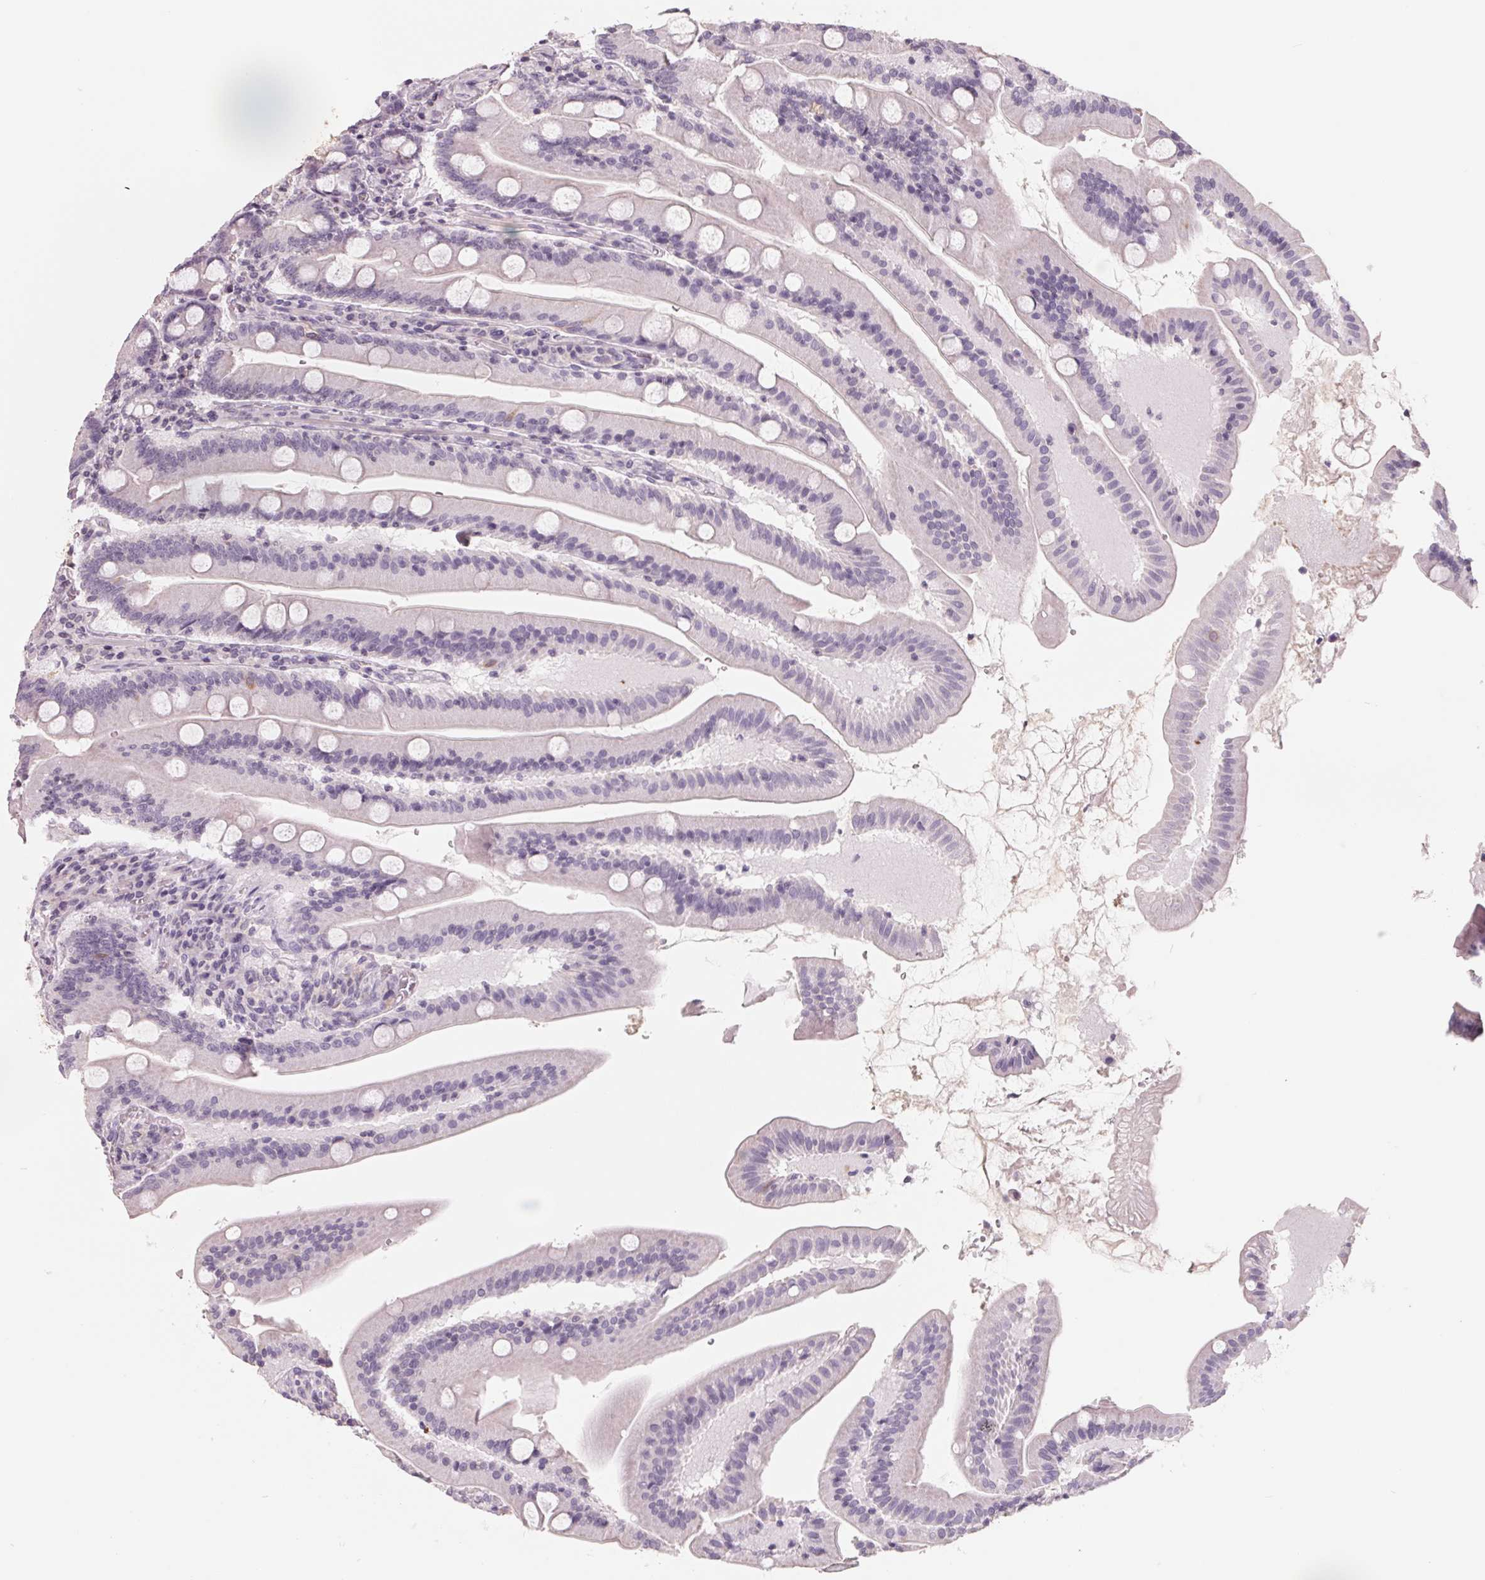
{"staining": {"intensity": "negative", "quantity": "none", "location": "none"}, "tissue": "small intestine", "cell_type": "Glandular cells", "image_type": "normal", "snomed": [{"axis": "morphology", "description": "Normal tissue, NOS"}, {"axis": "topography", "description": "Small intestine"}], "caption": "Benign small intestine was stained to show a protein in brown. There is no significant expression in glandular cells. Nuclei are stained in blue.", "gene": "FTCD", "patient": {"sex": "male", "age": 37}}